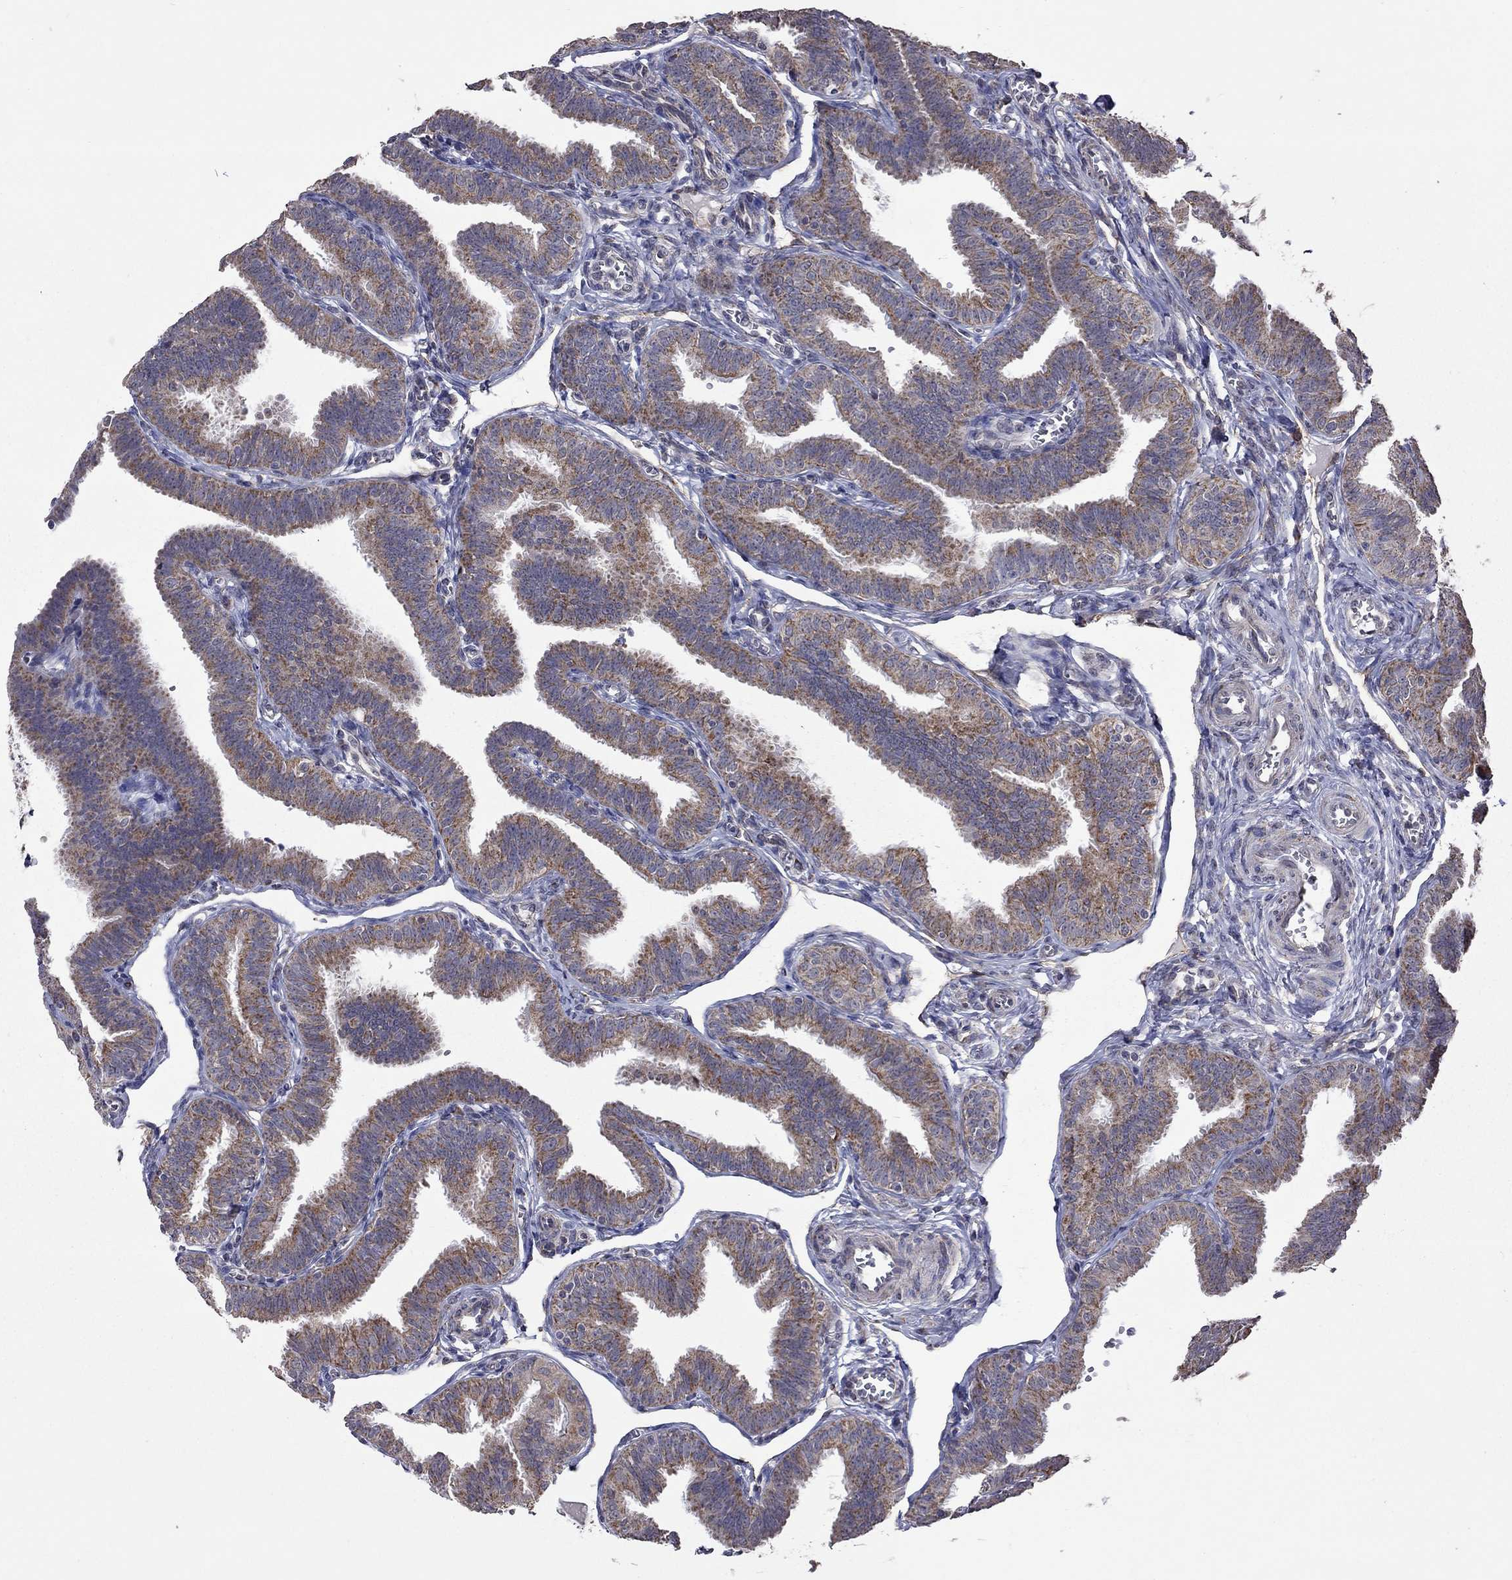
{"staining": {"intensity": "moderate", "quantity": ">75%", "location": "cytoplasmic/membranous"}, "tissue": "fallopian tube", "cell_type": "Glandular cells", "image_type": "normal", "snomed": [{"axis": "morphology", "description": "Normal tissue, NOS"}, {"axis": "topography", "description": "Fallopian tube"}], "caption": "An image of fallopian tube stained for a protein displays moderate cytoplasmic/membranous brown staining in glandular cells. (brown staining indicates protein expression, while blue staining denotes nuclei).", "gene": "NDUFB1", "patient": {"sex": "female", "age": 25}}